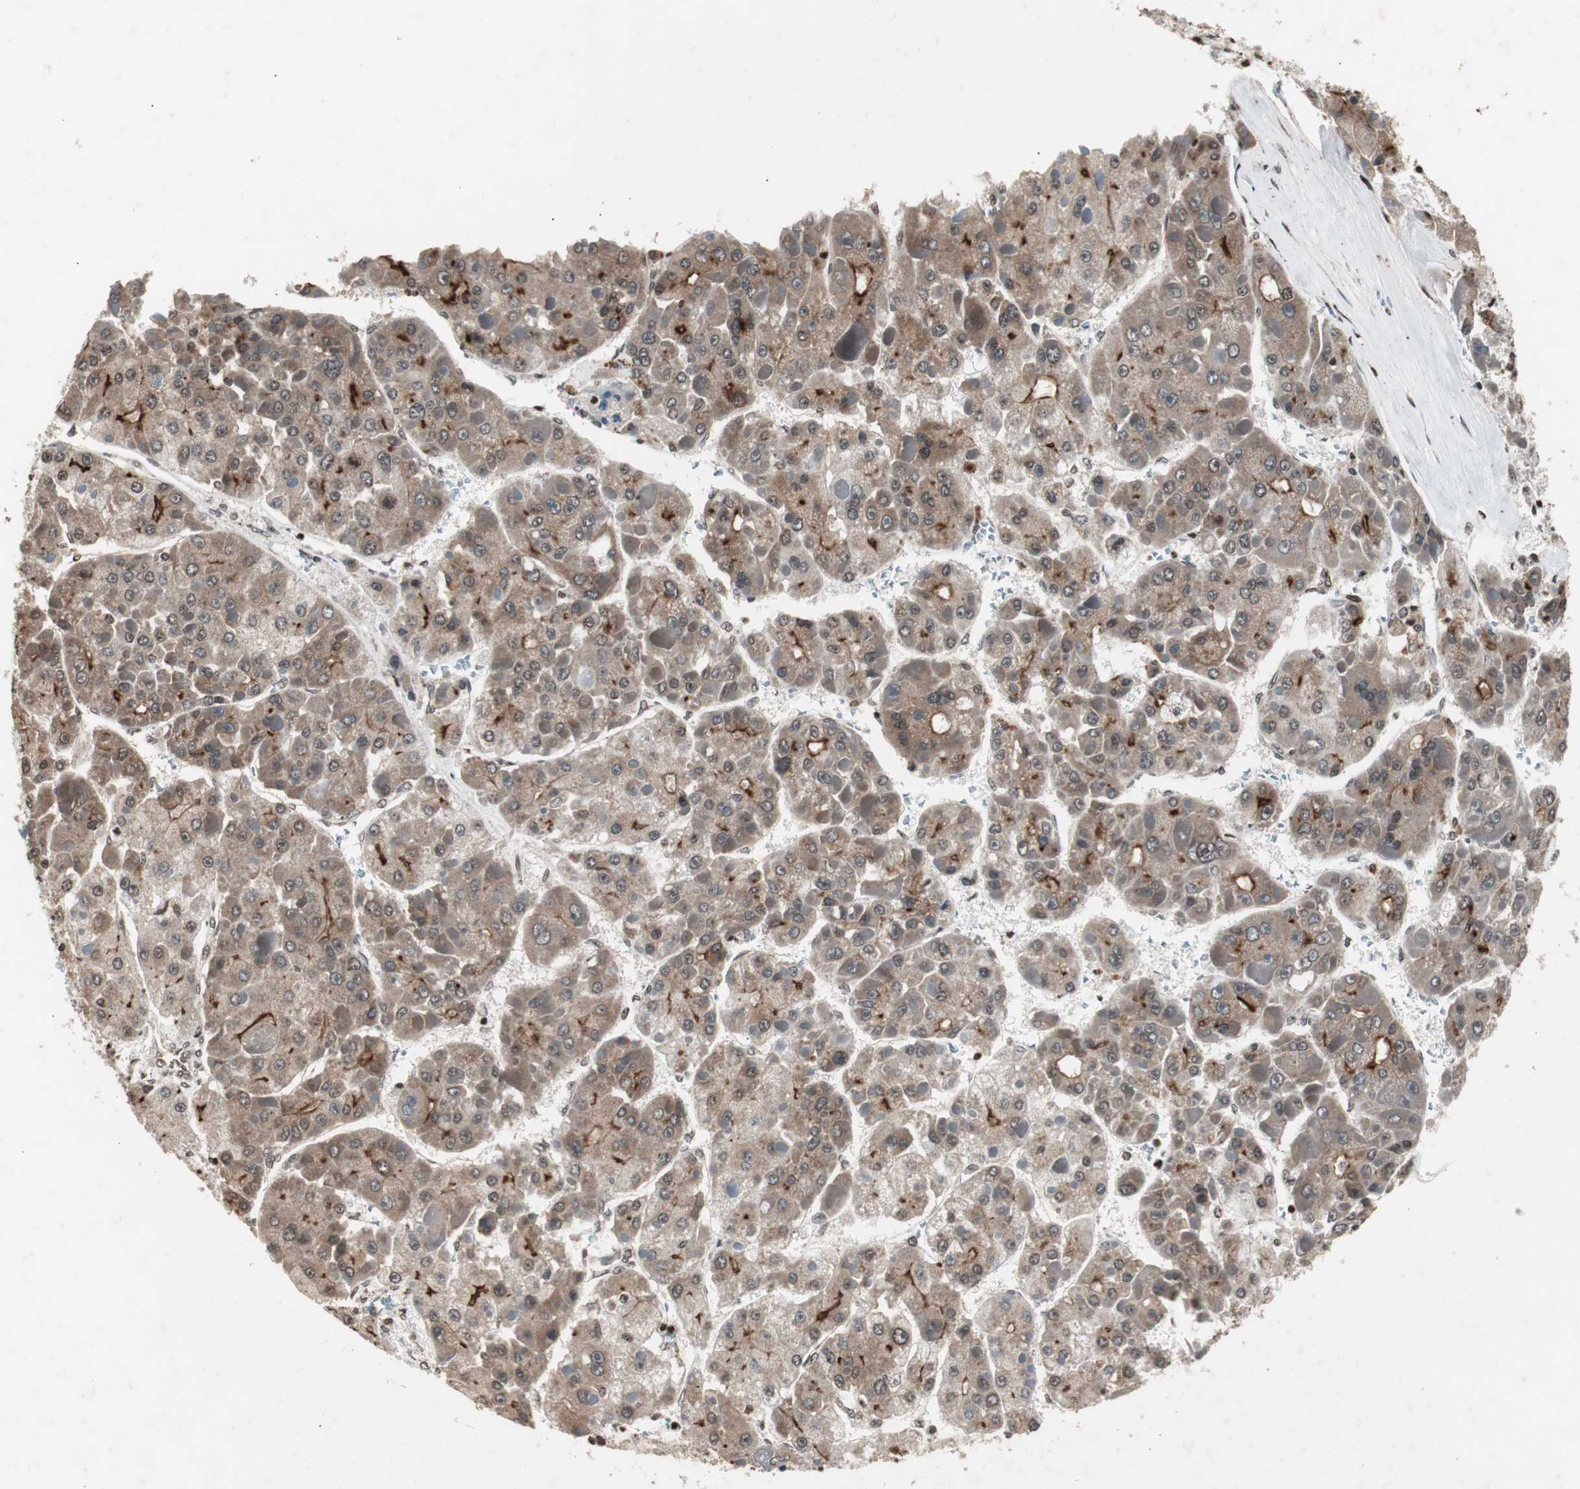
{"staining": {"intensity": "weak", "quantity": ">75%", "location": "cytoplasmic/membranous"}, "tissue": "liver cancer", "cell_type": "Tumor cells", "image_type": "cancer", "snomed": [{"axis": "morphology", "description": "Carcinoma, Hepatocellular, NOS"}, {"axis": "topography", "description": "Liver"}], "caption": "Brown immunohistochemical staining in liver hepatocellular carcinoma exhibits weak cytoplasmic/membranous staining in approximately >75% of tumor cells.", "gene": "ZFC3H1", "patient": {"sex": "female", "age": 73}}